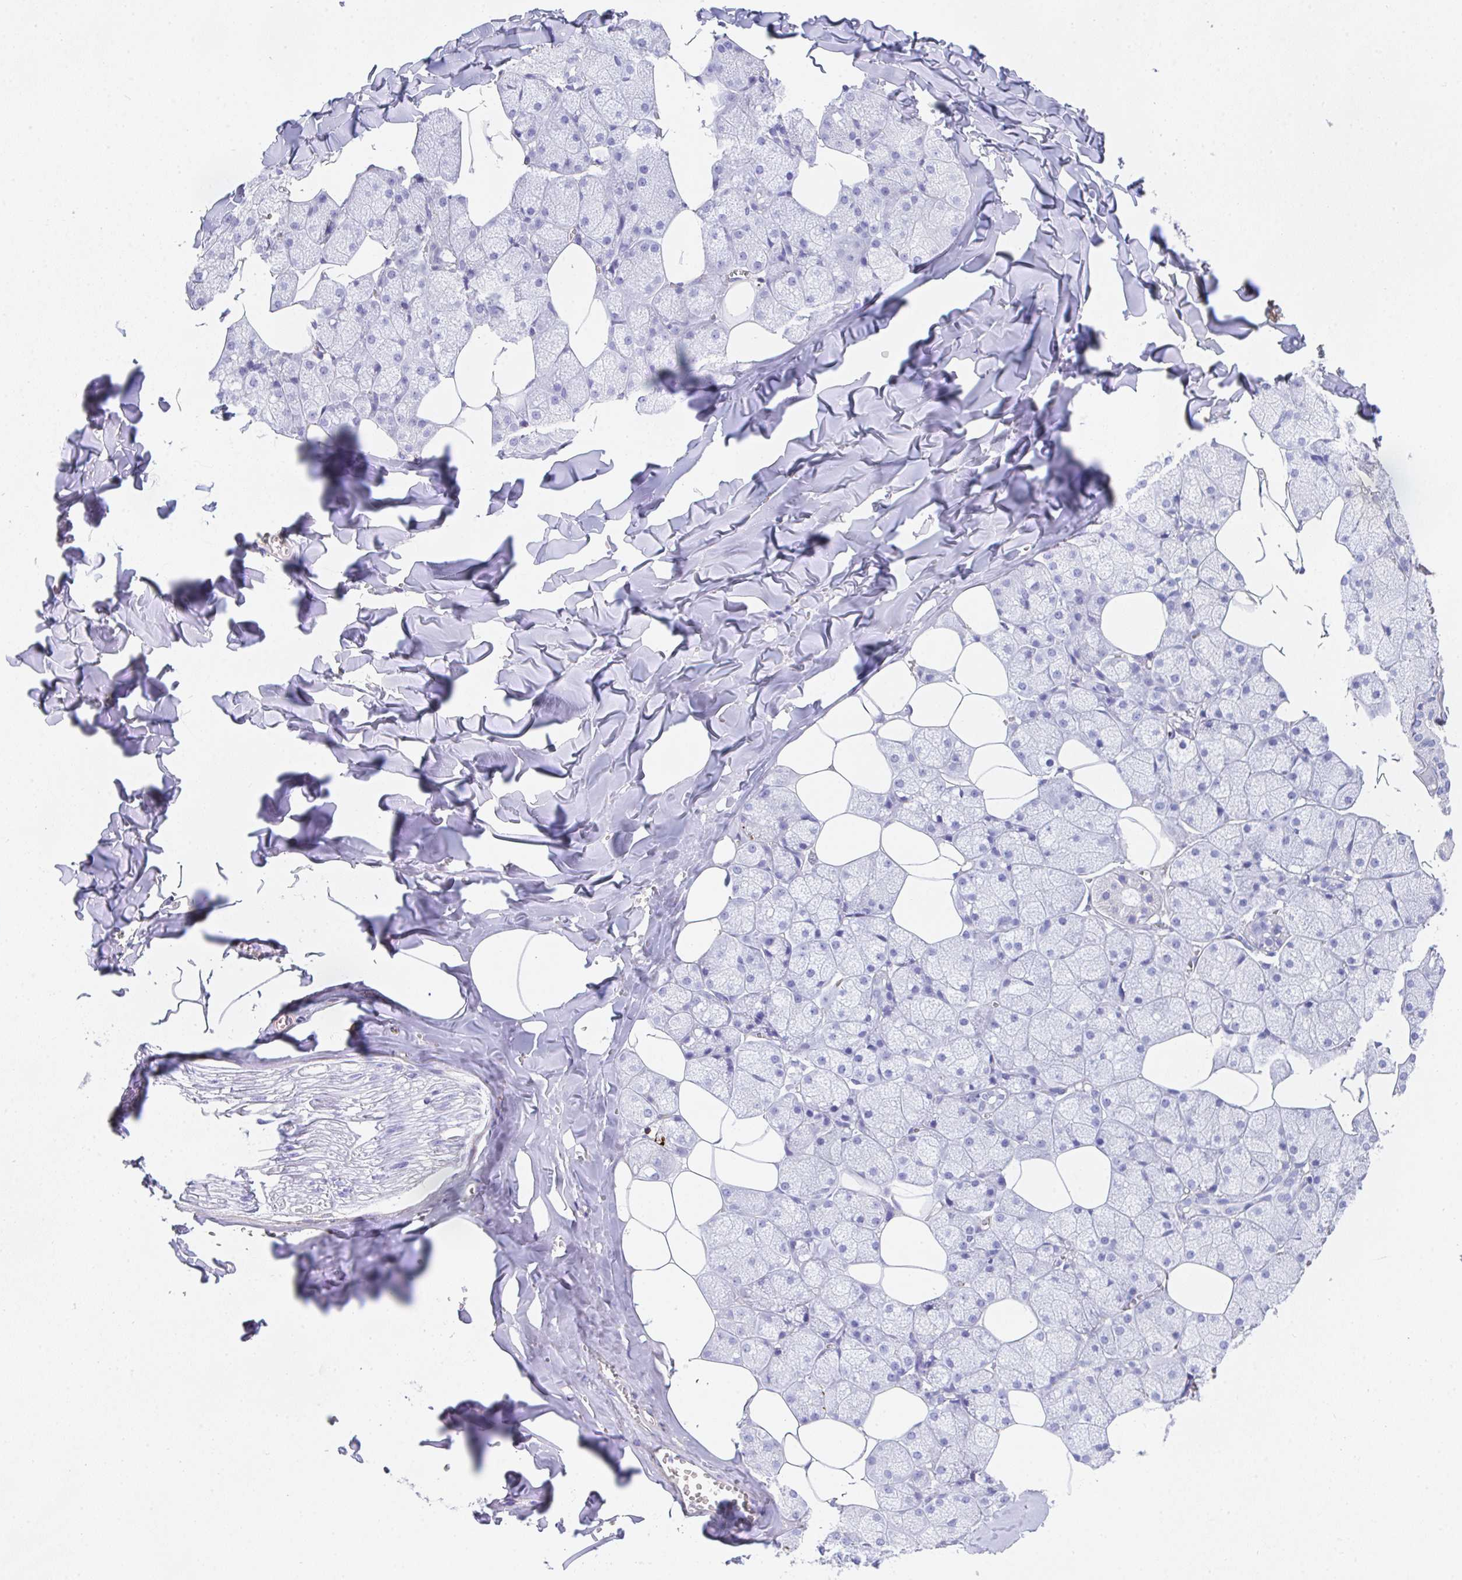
{"staining": {"intensity": "negative", "quantity": "none", "location": "none"}, "tissue": "salivary gland", "cell_type": "Glandular cells", "image_type": "normal", "snomed": [{"axis": "morphology", "description": "Normal tissue, NOS"}, {"axis": "topography", "description": "Salivary gland"}, {"axis": "topography", "description": "Peripheral nerve tissue"}], "caption": "An IHC histopathology image of unremarkable salivary gland is shown. There is no staining in glandular cells of salivary gland. (Stains: DAB (3,3'-diaminobenzidine) IHC with hematoxylin counter stain, Microscopy: brightfield microscopy at high magnification).", "gene": "TNFAIP8", "patient": {"sex": "male", "age": 38}}